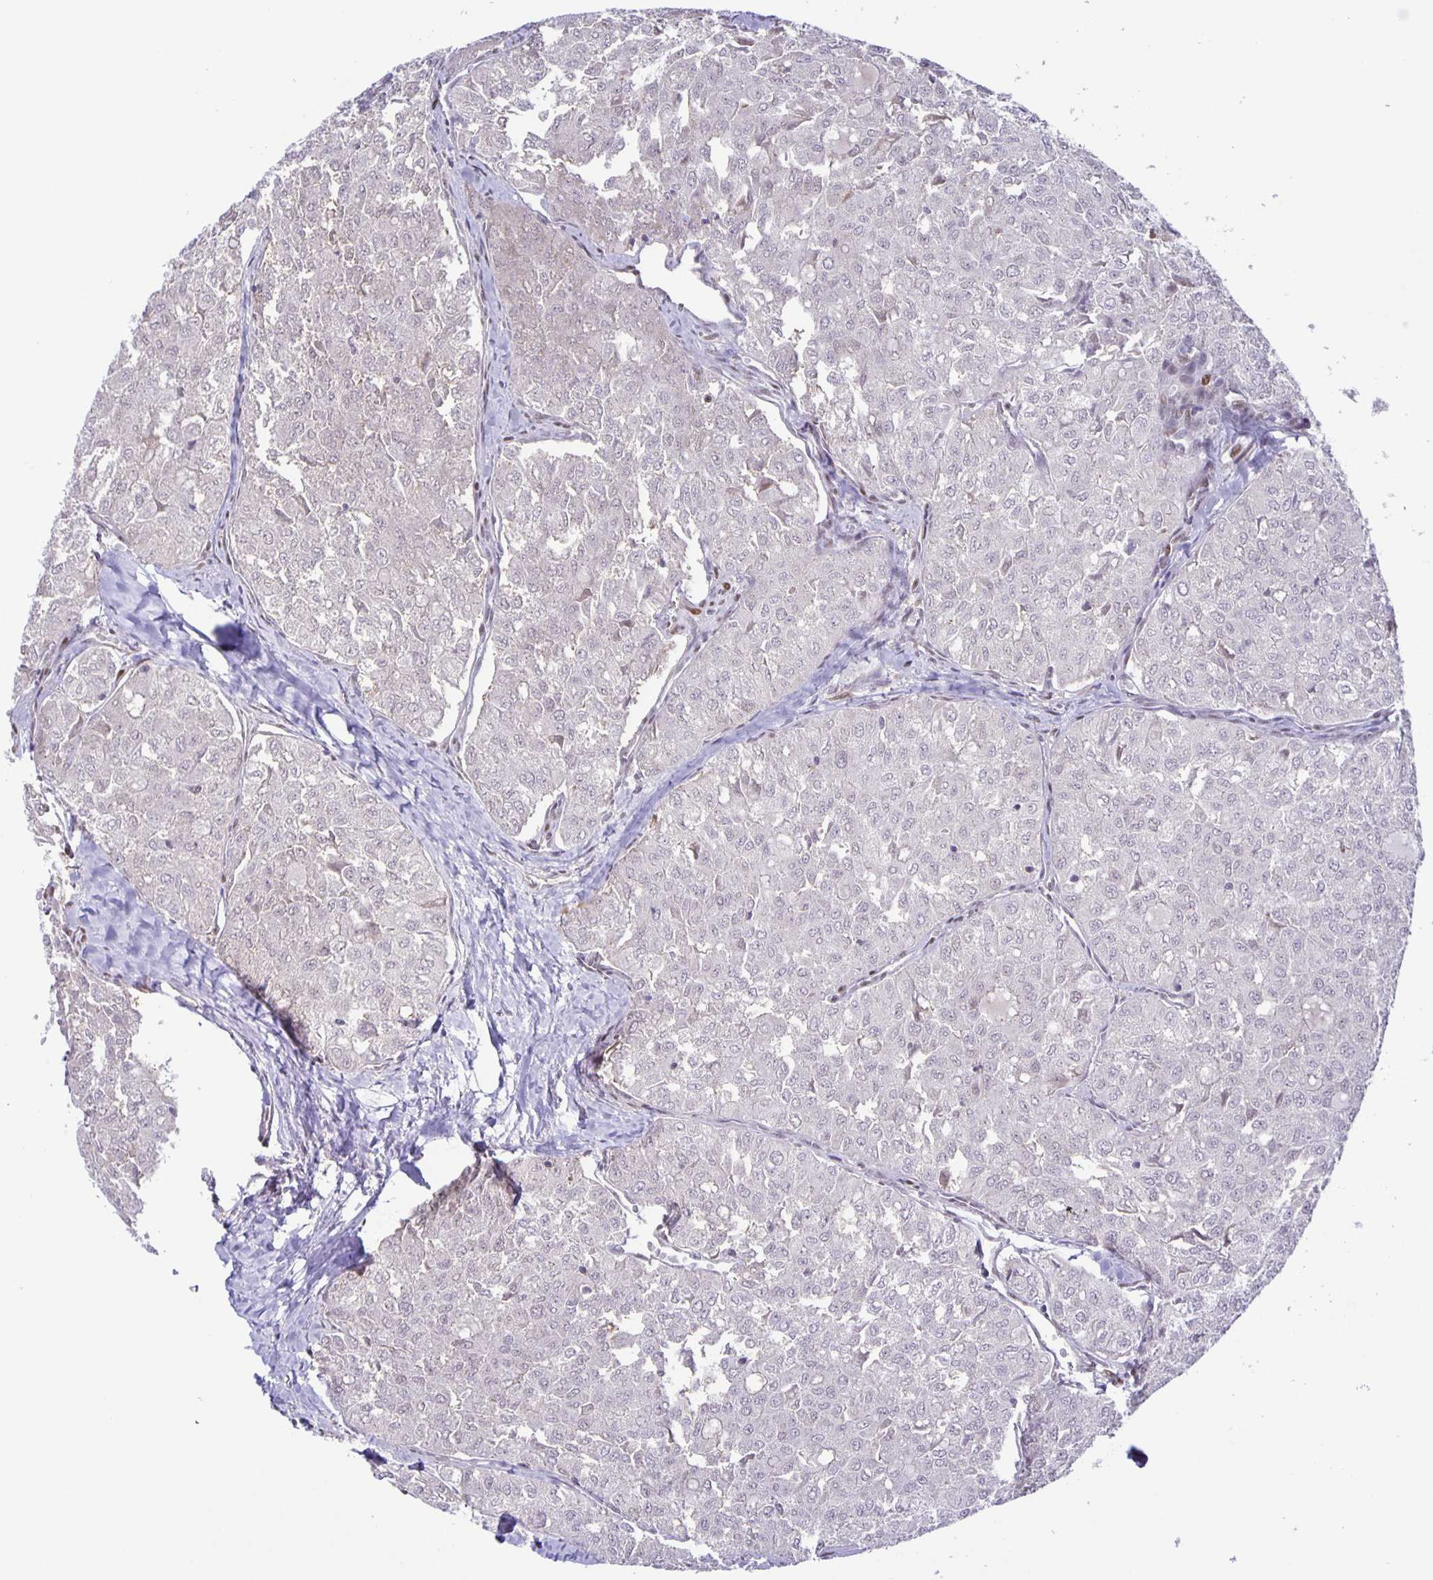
{"staining": {"intensity": "negative", "quantity": "none", "location": "none"}, "tissue": "thyroid cancer", "cell_type": "Tumor cells", "image_type": "cancer", "snomed": [{"axis": "morphology", "description": "Follicular adenoma carcinoma, NOS"}, {"axis": "topography", "description": "Thyroid gland"}], "caption": "Immunohistochemistry histopathology image of human thyroid cancer stained for a protein (brown), which demonstrates no expression in tumor cells.", "gene": "MAPK12", "patient": {"sex": "male", "age": 75}}